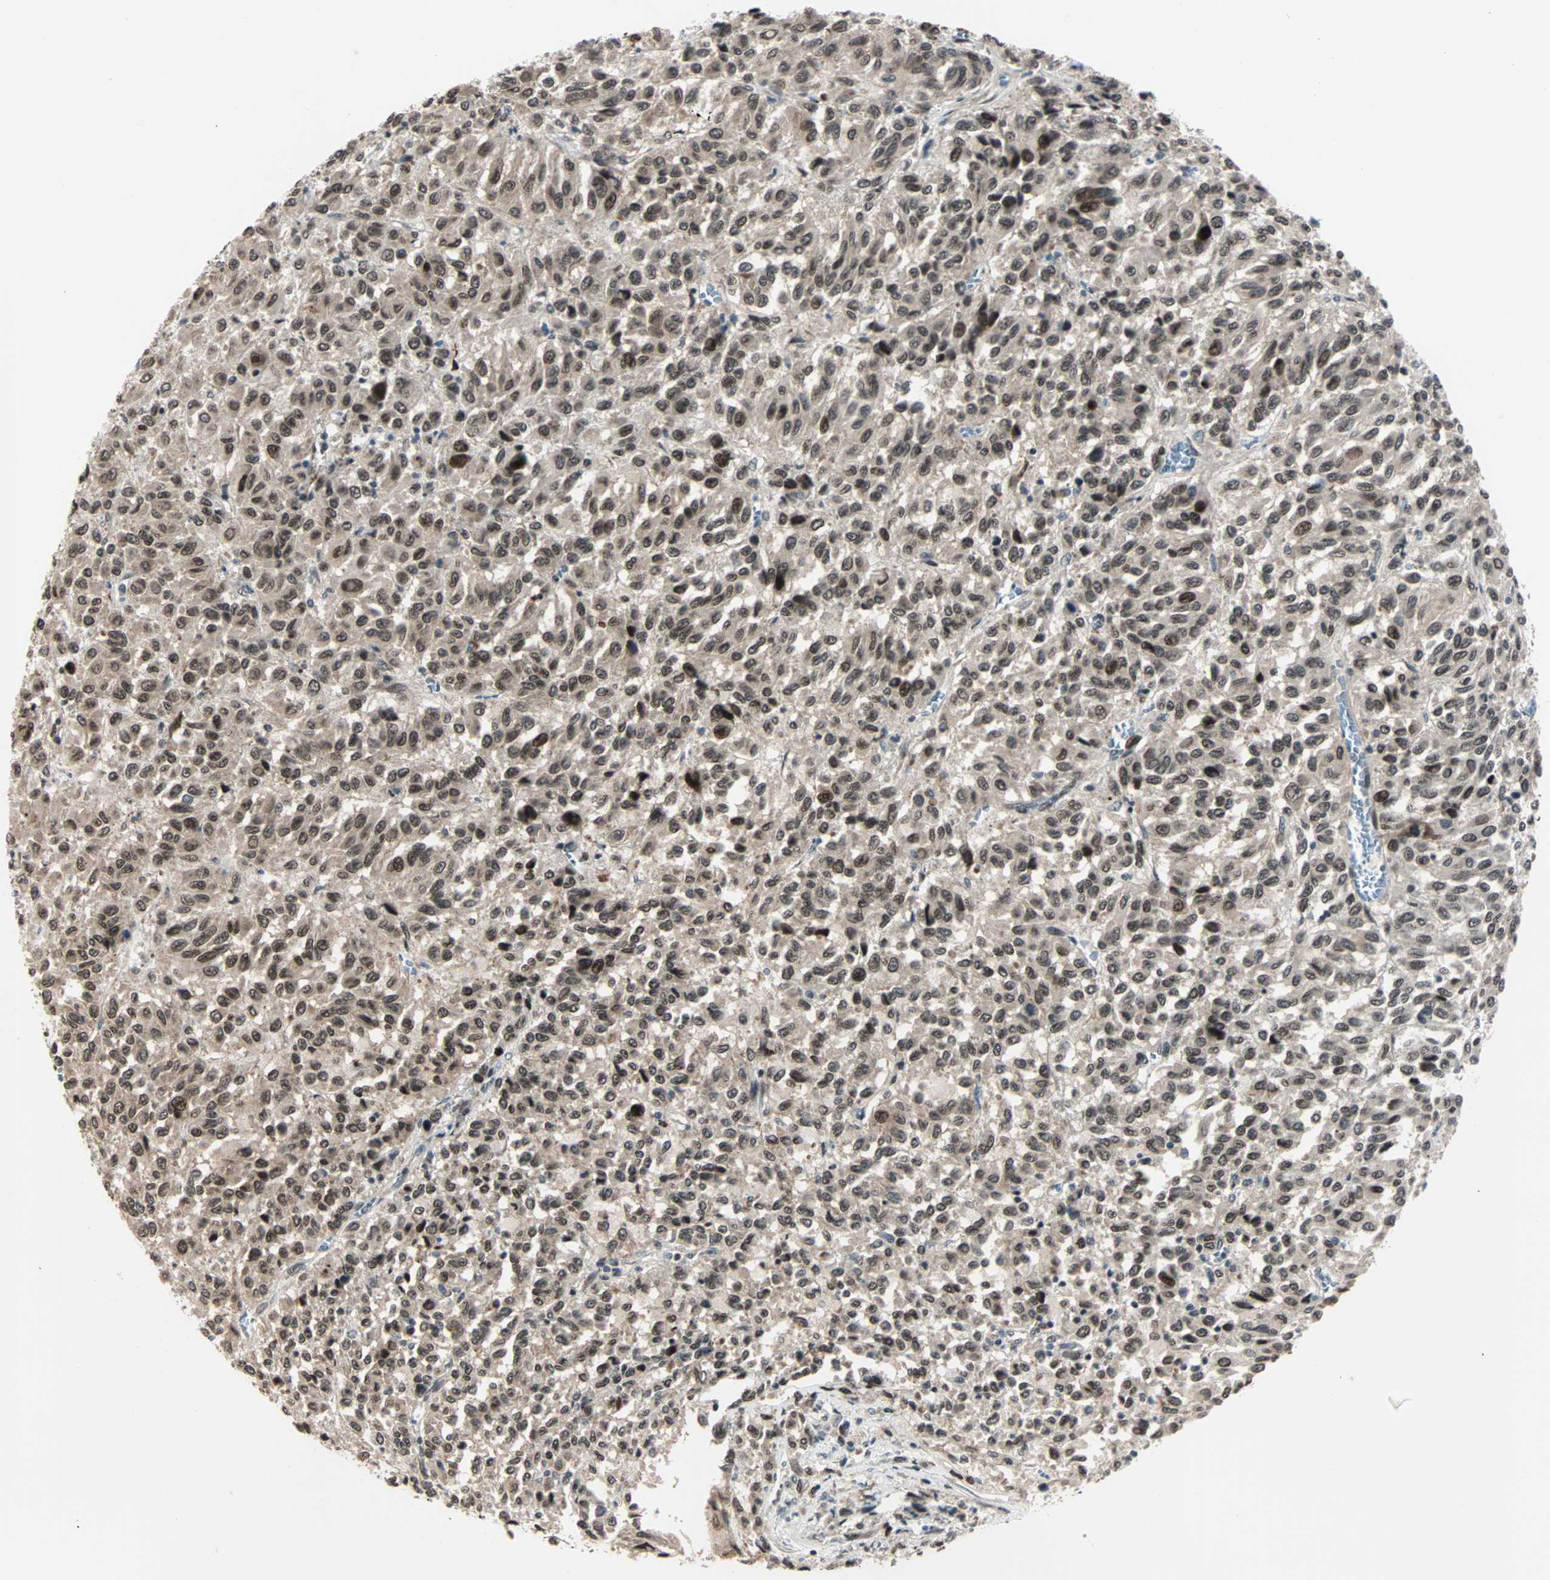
{"staining": {"intensity": "moderate", "quantity": ">75%", "location": "nuclear"}, "tissue": "melanoma", "cell_type": "Tumor cells", "image_type": "cancer", "snomed": [{"axis": "morphology", "description": "Malignant melanoma, Metastatic site"}, {"axis": "topography", "description": "Lung"}], "caption": "Protein expression analysis of malignant melanoma (metastatic site) reveals moderate nuclear staining in approximately >75% of tumor cells. Nuclei are stained in blue.", "gene": "CBX4", "patient": {"sex": "male", "age": 64}}